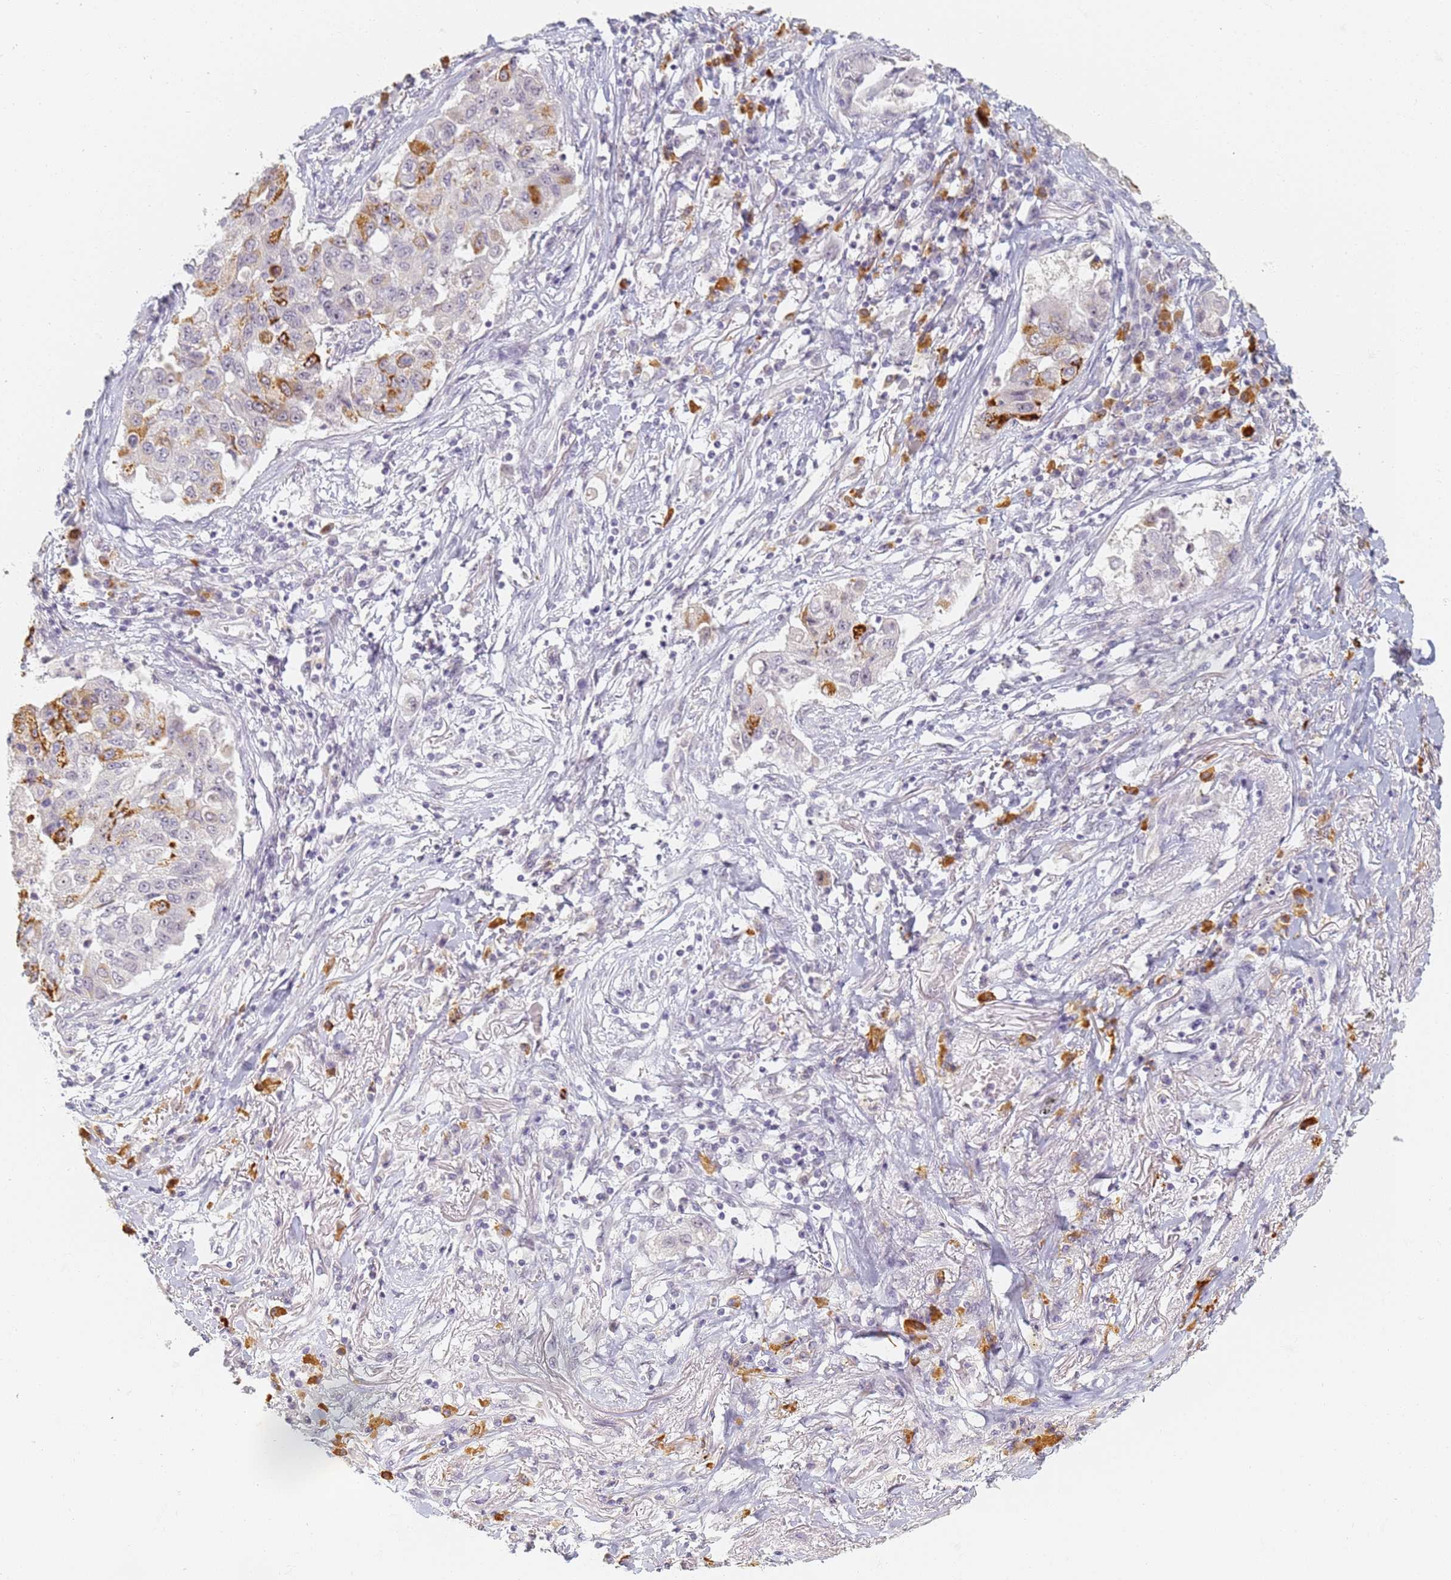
{"staining": {"intensity": "moderate", "quantity": "<25%", "location": "cytoplasmic/membranous"}, "tissue": "lung cancer", "cell_type": "Tumor cells", "image_type": "cancer", "snomed": [{"axis": "morphology", "description": "Squamous cell carcinoma, NOS"}, {"axis": "topography", "description": "Lung"}], "caption": "The micrograph shows immunohistochemical staining of squamous cell carcinoma (lung). There is moderate cytoplasmic/membranous positivity is identified in approximately <25% of tumor cells.", "gene": "SLC38A9", "patient": {"sex": "male", "age": 74}}